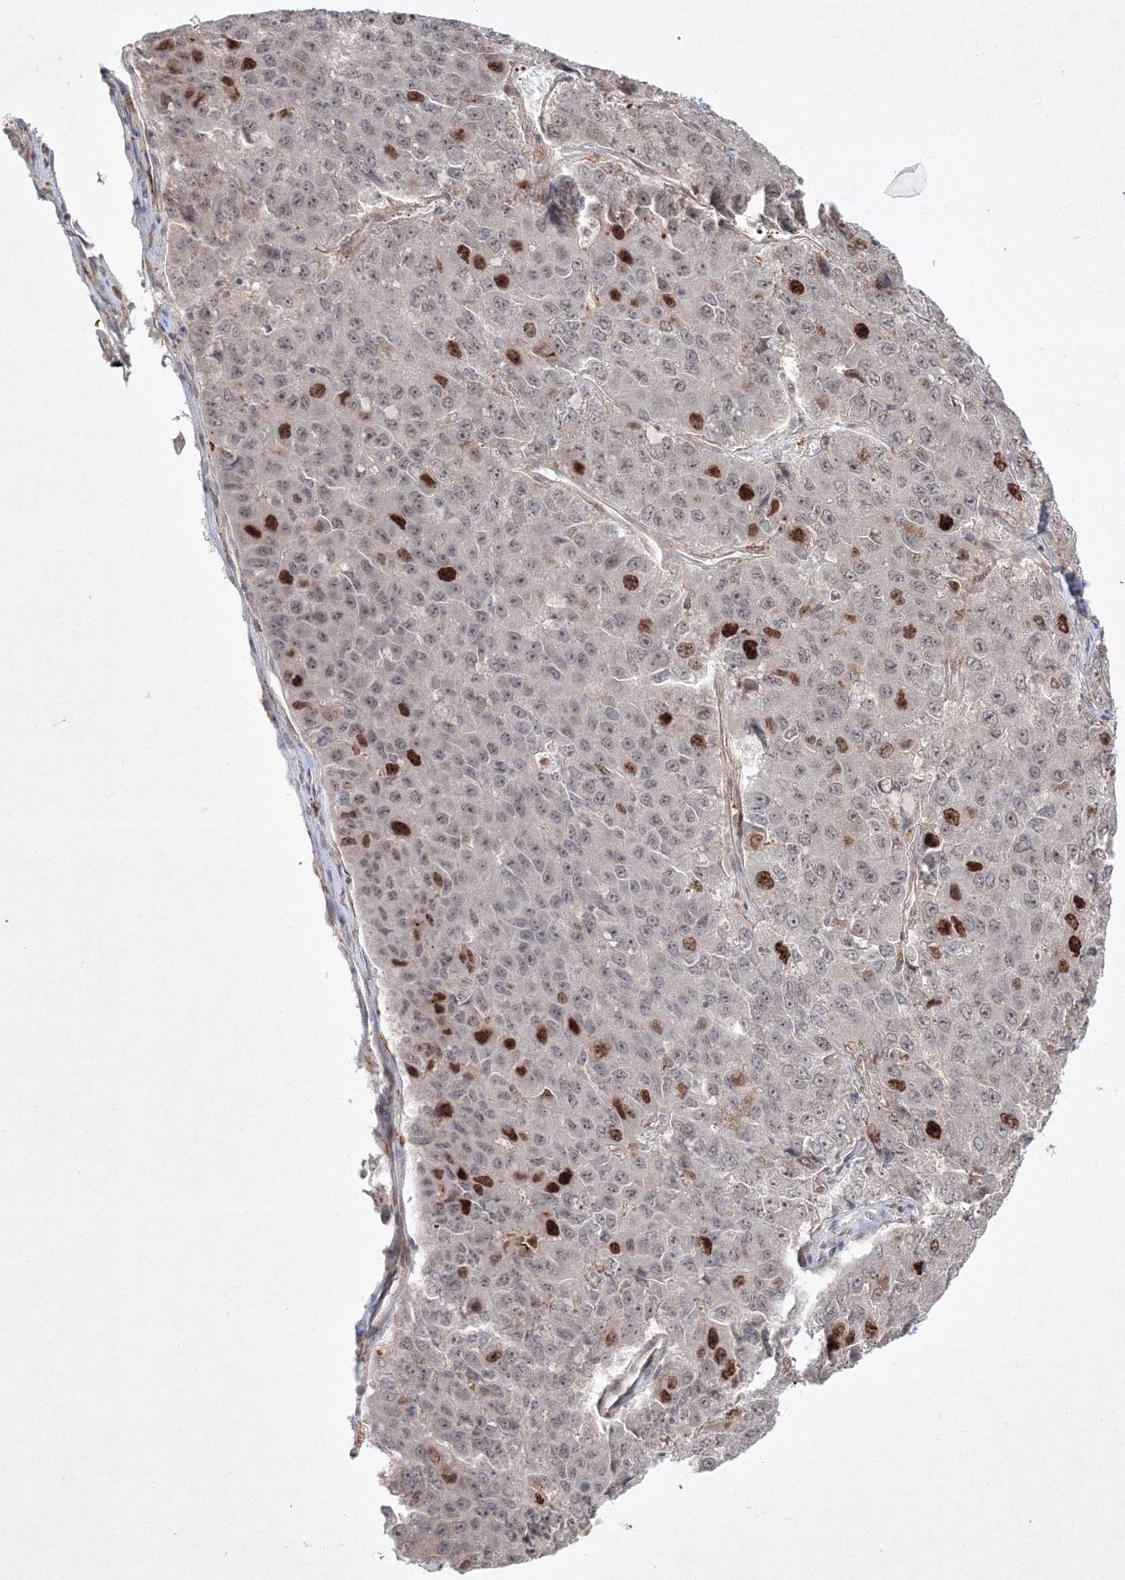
{"staining": {"intensity": "strong", "quantity": "<25%", "location": "nuclear"}, "tissue": "pancreatic cancer", "cell_type": "Tumor cells", "image_type": "cancer", "snomed": [{"axis": "morphology", "description": "Adenocarcinoma, NOS"}, {"axis": "topography", "description": "Pancreas"}], "caption": "Pancreatic cancer was stained to show a protein in brown. There is medium levels of strong nuclear positivity in approximately <25% of tumor cells. Nuclei are stained in blue.", "gene": "KIF20A", "patient": {"sex": "male", "age": 50}}